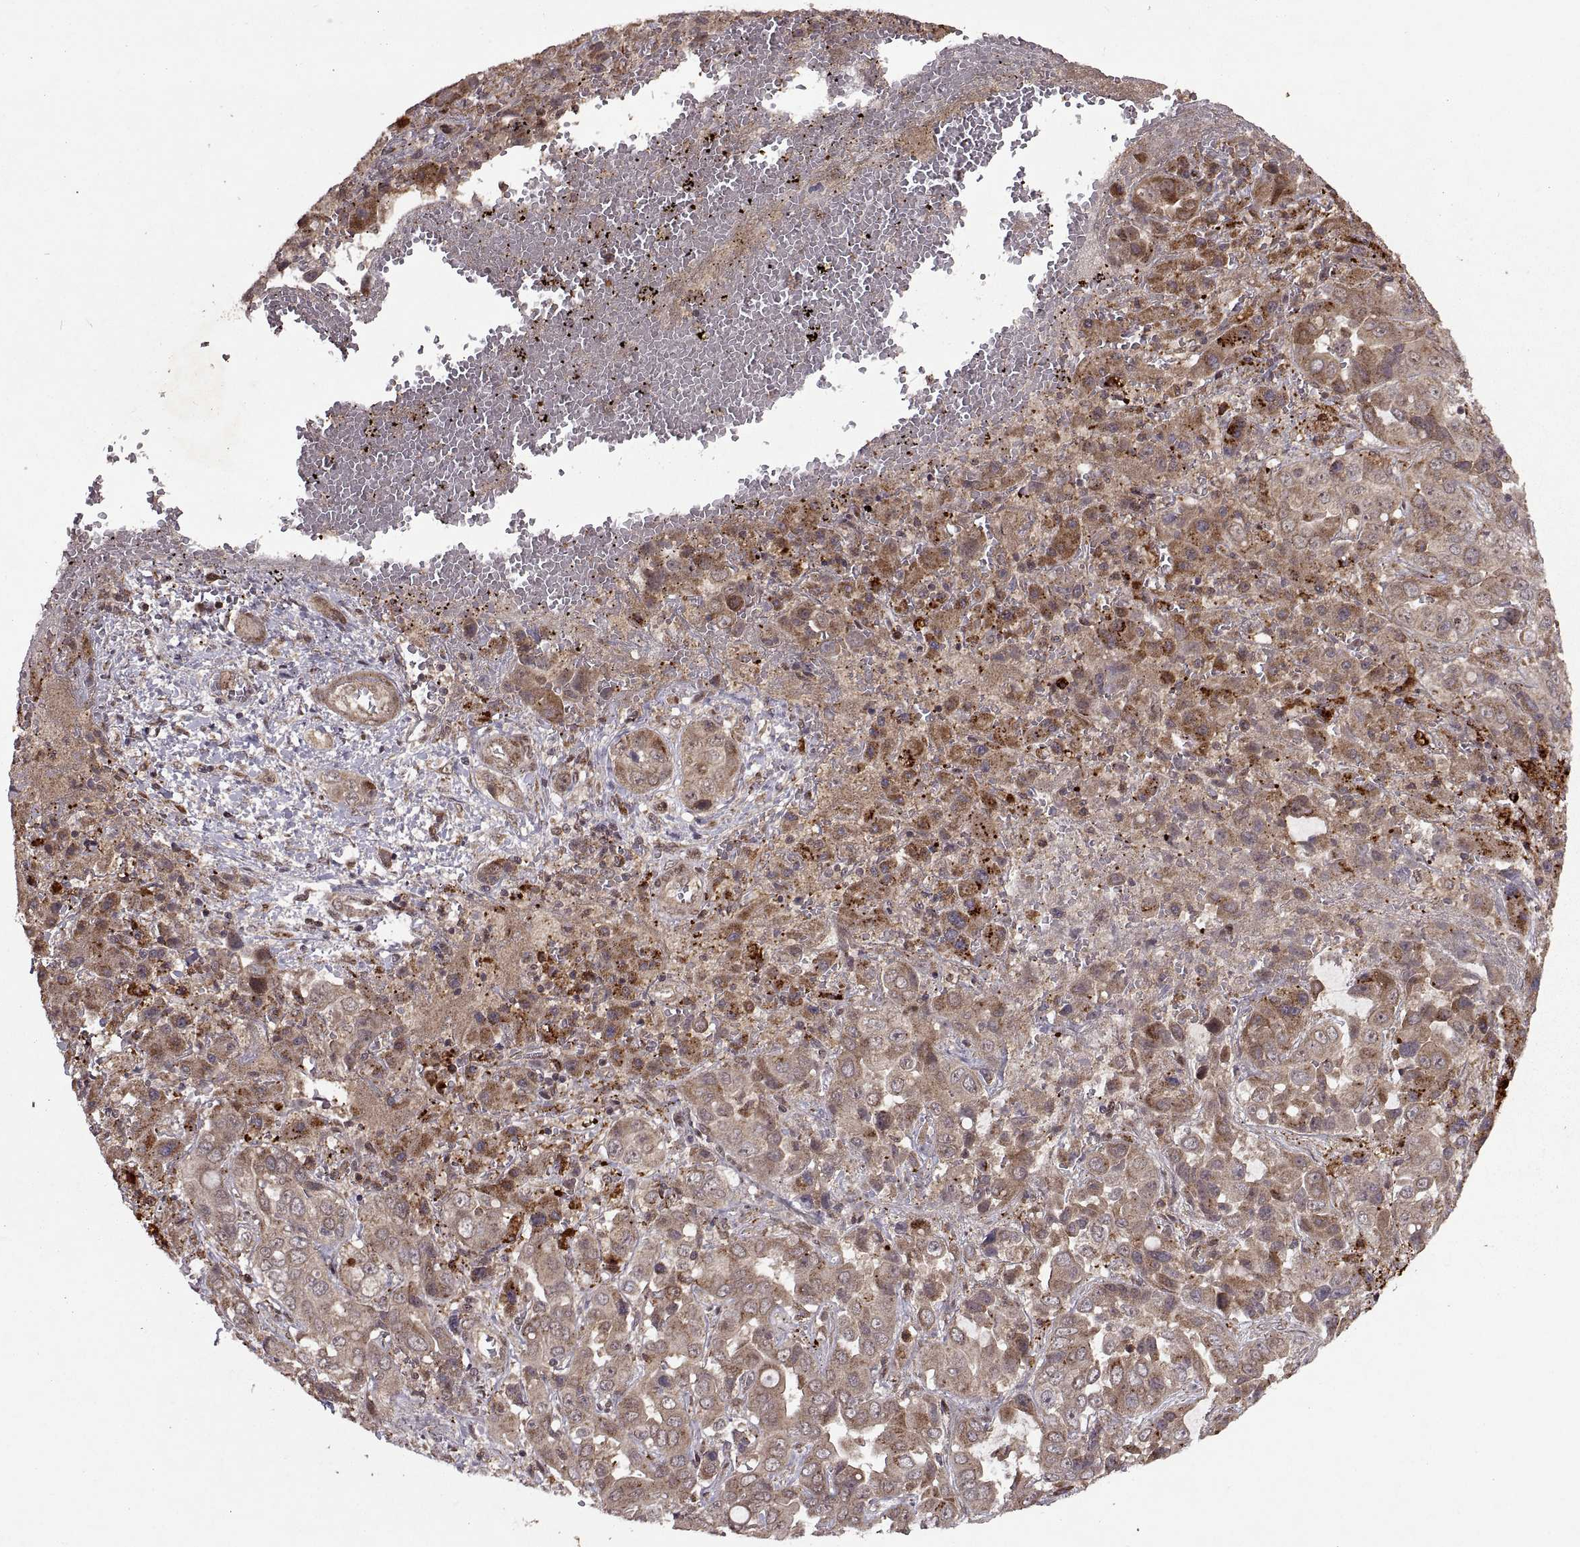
{"staining": {"intensity": "moderate", "quantity": ">75%", "location": "cytoplasmic/membranous"}, "tissue": "liver cancer", "cell_type": "Tumor cells", "image_type": "cancer", "snomed": [{"axis": "morphology", "description": "Cholangiocarcinoma"}, {"axis": "topography", "description": "Liver"}], "caption": "Moderate cytoplasmic/membranous protein expression is present in approximately >75% of tumor cells in liver cholangiocarcinoma.", "gene": "PTOV1", "patient": {"sex": "female", "age": 52}}